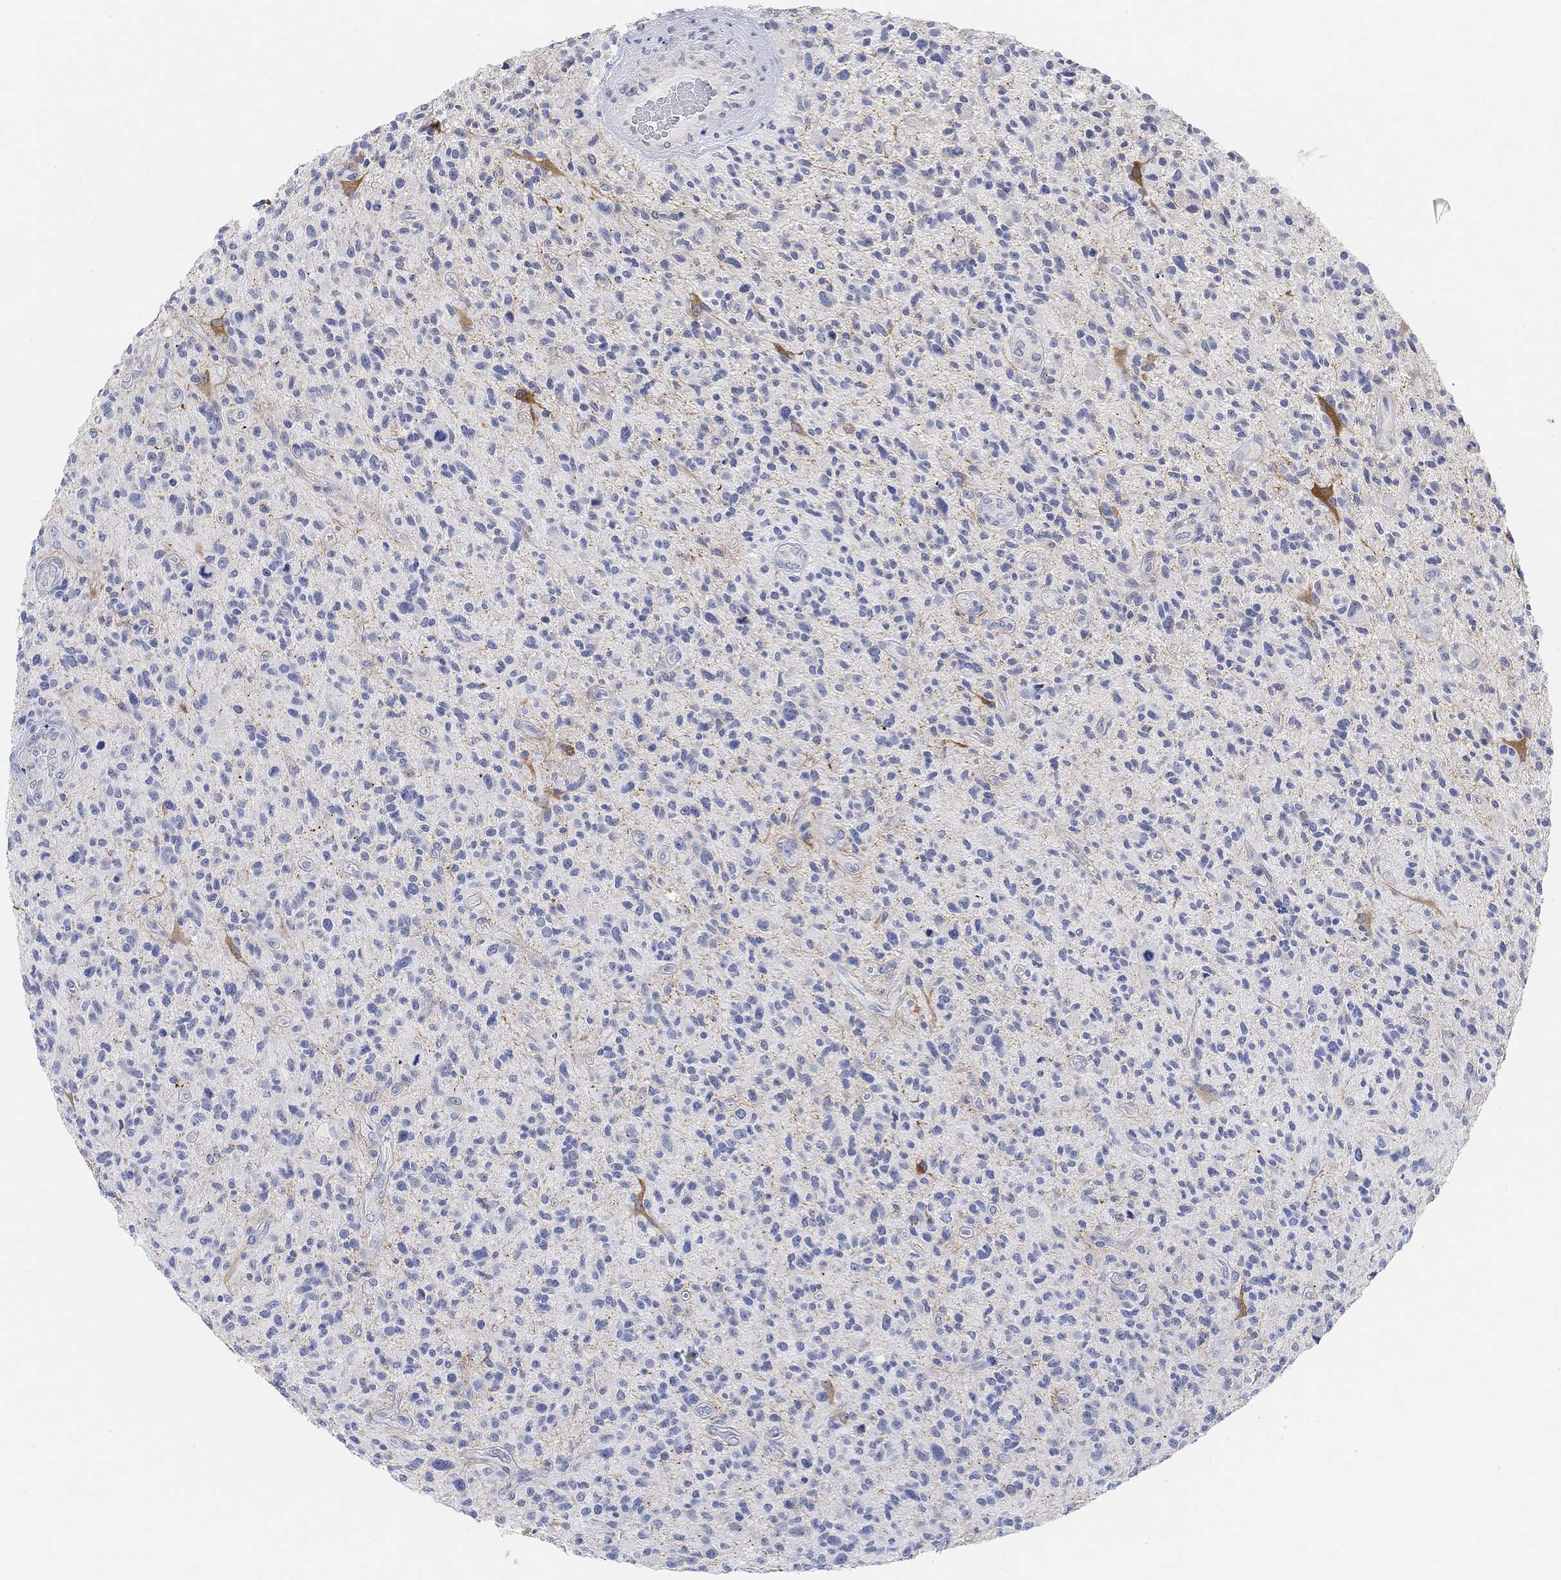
{"staining": {"intensity": "negative", "quantity": "none", "location": "none"}, "tissue": "glioma", "cell_type": "Tumor cells", "image_type": "cancer", "snomed": [{"axis": "morphology", "description": "Glioma, malignant, High grade"}, {"axis": "topography", "description": "Brain"}], "caption": "Malignant glioma (high-grade) was stained to show a protein in brown. There is no significant positivity in tumor cells.", "gene": "VAT1L", "patient": {"sex": "male", "age": 47}}